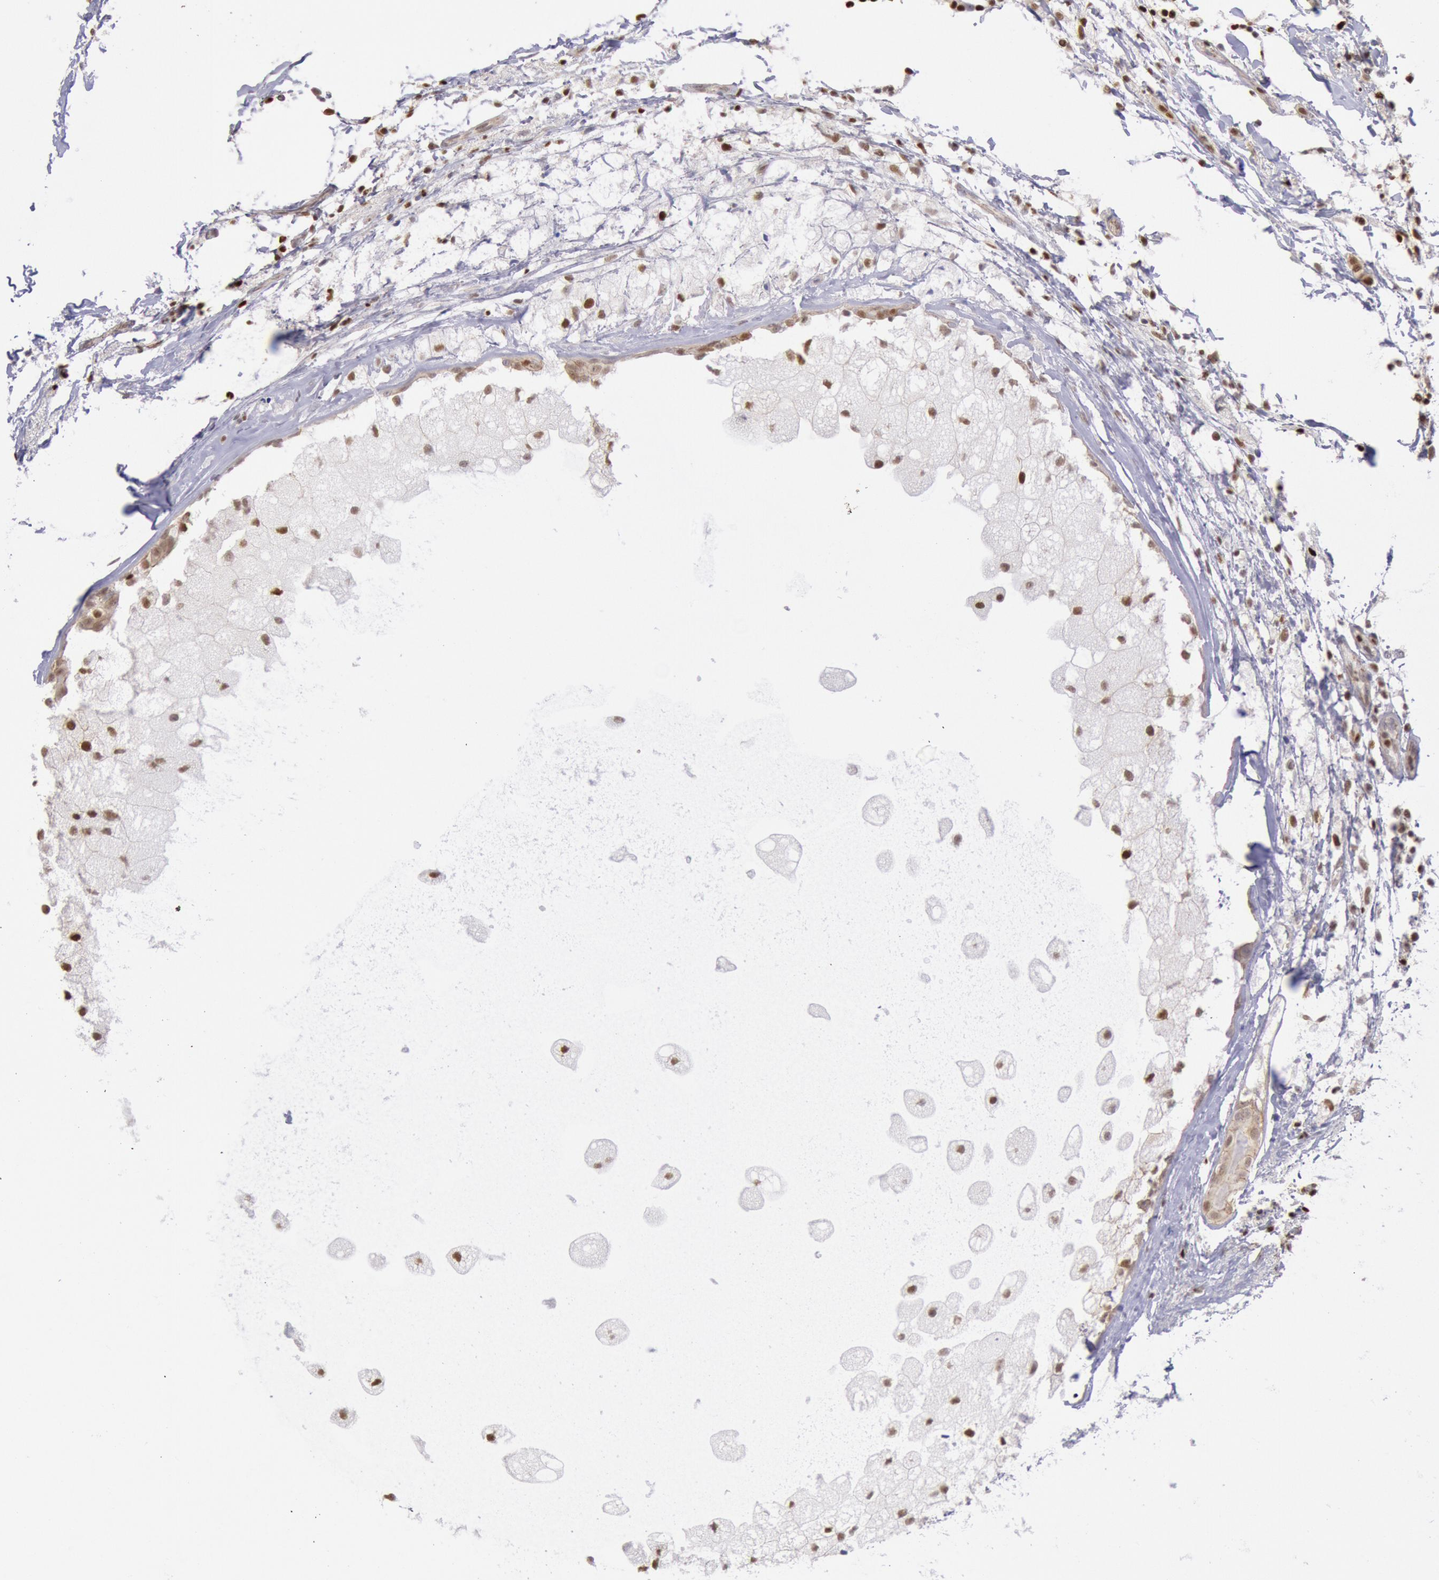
{"staining": {"intensity": "moderate", "quantity": ">75%", "location": "cytoplasmic/membranous,nuclear"}, "tissue": "breast cancer", "cell_type": "Tumor cells", "image_type": "cancer", "snomed": [{"axis": "morphology", "description": "Duct carcinoma"}, {"axis": "topography", "description": "Breast"}], "caption": "Protein staining demonstrates moderate cytoplasmic/membranous and nuclear positivity in approximately >75% of tumor cells in intraductal carcinoma (breast).", "gene": "RPS6KA5", "patient": {"sex": "female", "age": 54}}